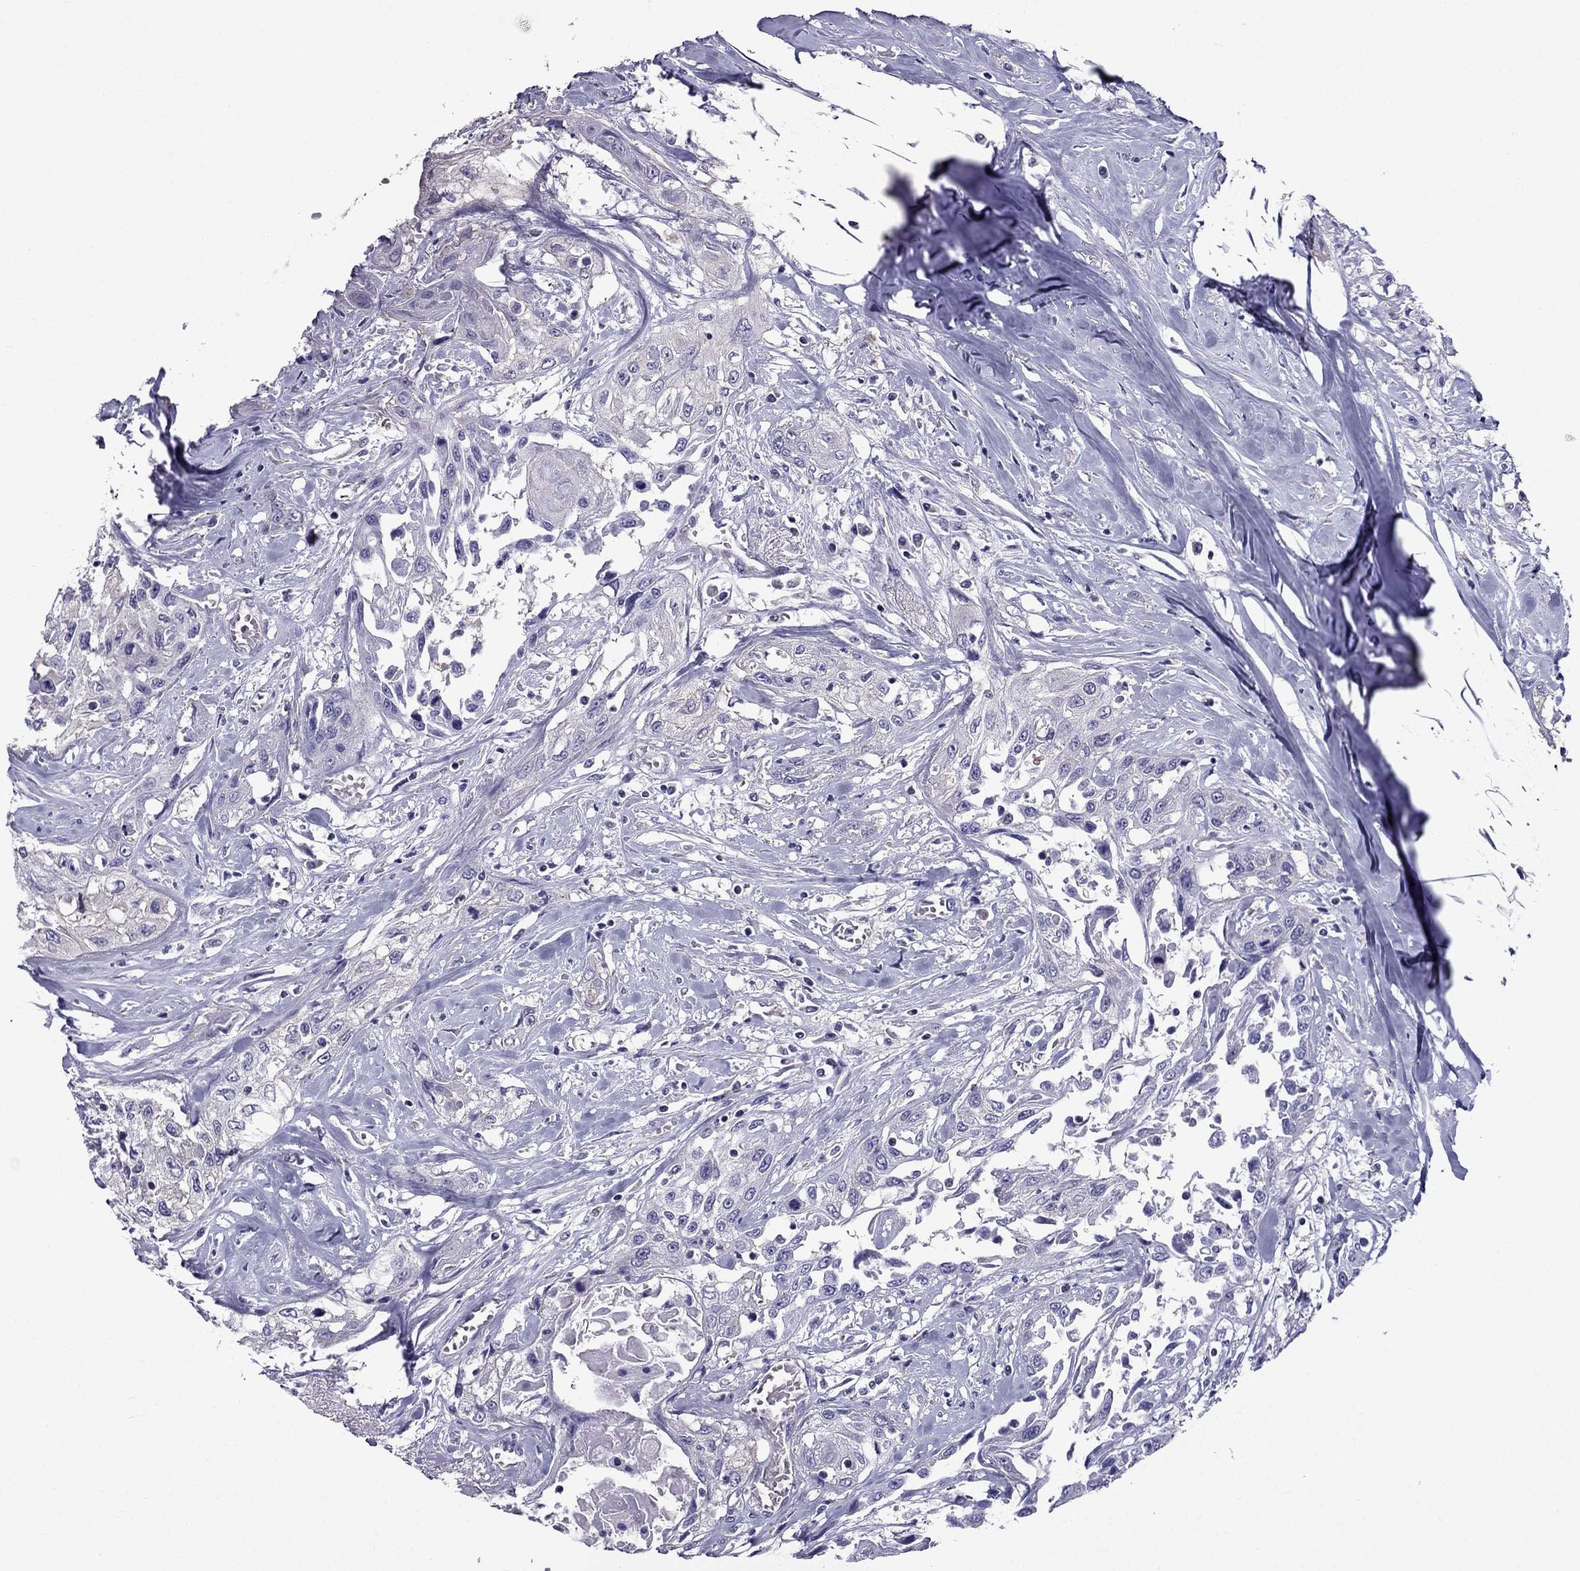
{"staining": {"intensity": "negative", "quantity": "none", "location": "none"}, "tissue": "head and neck cancer", "cell_type": "Tumor cells", "image_type": "cancer", "snomed": [{"axis": "morphology", "description": "Normal tissue, NOS"}, {"axis": "morphology", "description": "Squamous cell carcinoma, NOS"}, {"axis": "topography", "description": "Oral tissue"}, {"axis": "topography", "description": "Peripheral nerve tissue"}, {"axis": "topography", "description": "Head-Neck"}], "caption": "Tumor cells are negative for protein expression in human head and neck cancer (squamous cell carcinoma).", "gene": "AAK1", "patient": {"sex": "female", "age": 59}}